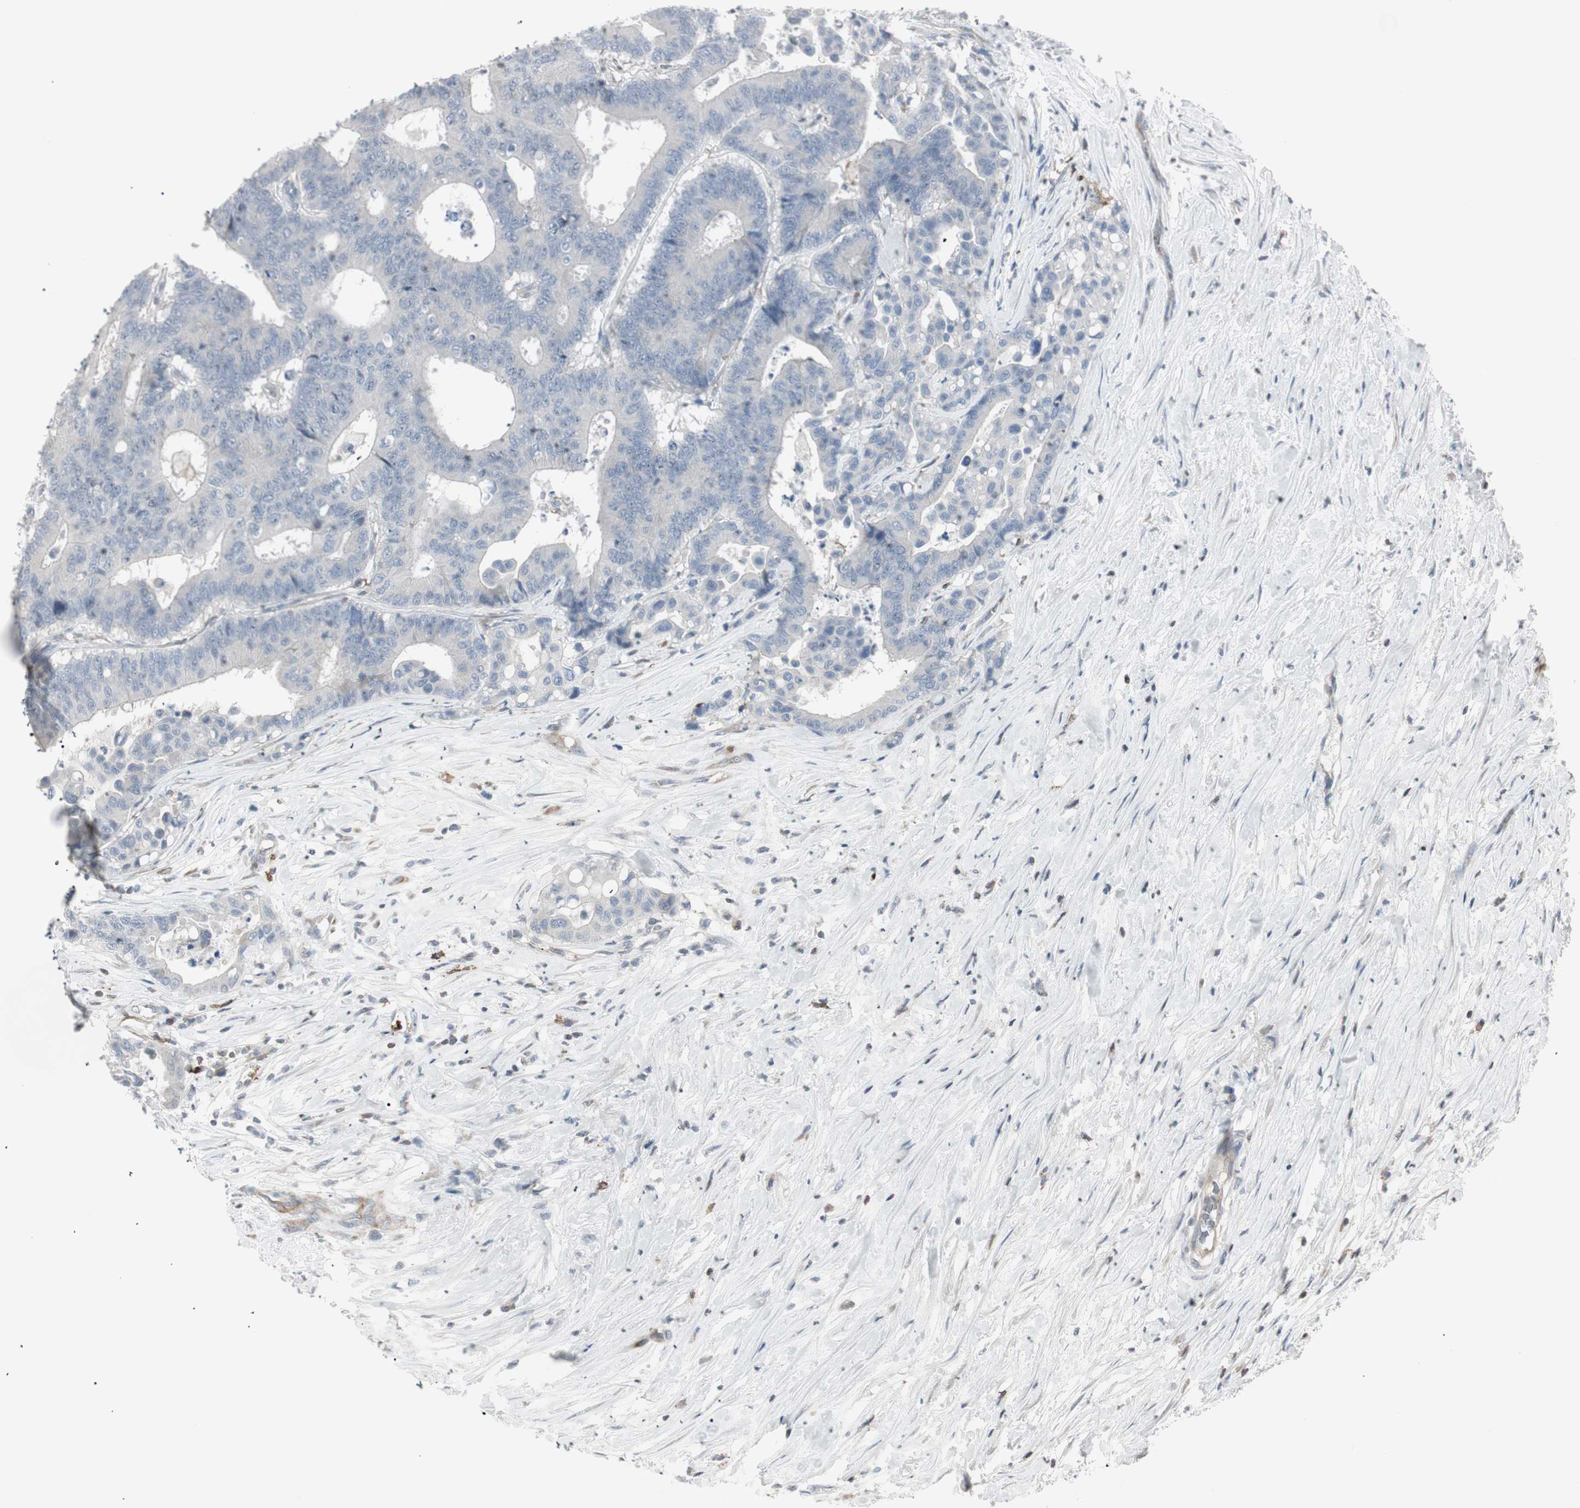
{"staining": {"intensity": "negative", "quantity": "none", "location": "none"}, "tissue": "colorectal cancer", "cell_type": "Tumor cells", "image_type": "cancer", "snomed": [{"axis": "morphology", "description": "Normal tissue, NOS"}, {"axis": "morphology", "description": "Adenocarcinoma, NOS"}, {"axis": "topography", "description": "Colon"}], "caption": "Histopathology image shows no protein staining in tumor cells of colorectal cancer (adenocarcinoma) tissue. The staining is performed using DAB brown chromogen with nuclei counter-stained in using hematoxylin.", "gene": "MAP4K4", "patient": {"sex": "male", "age": 82}}